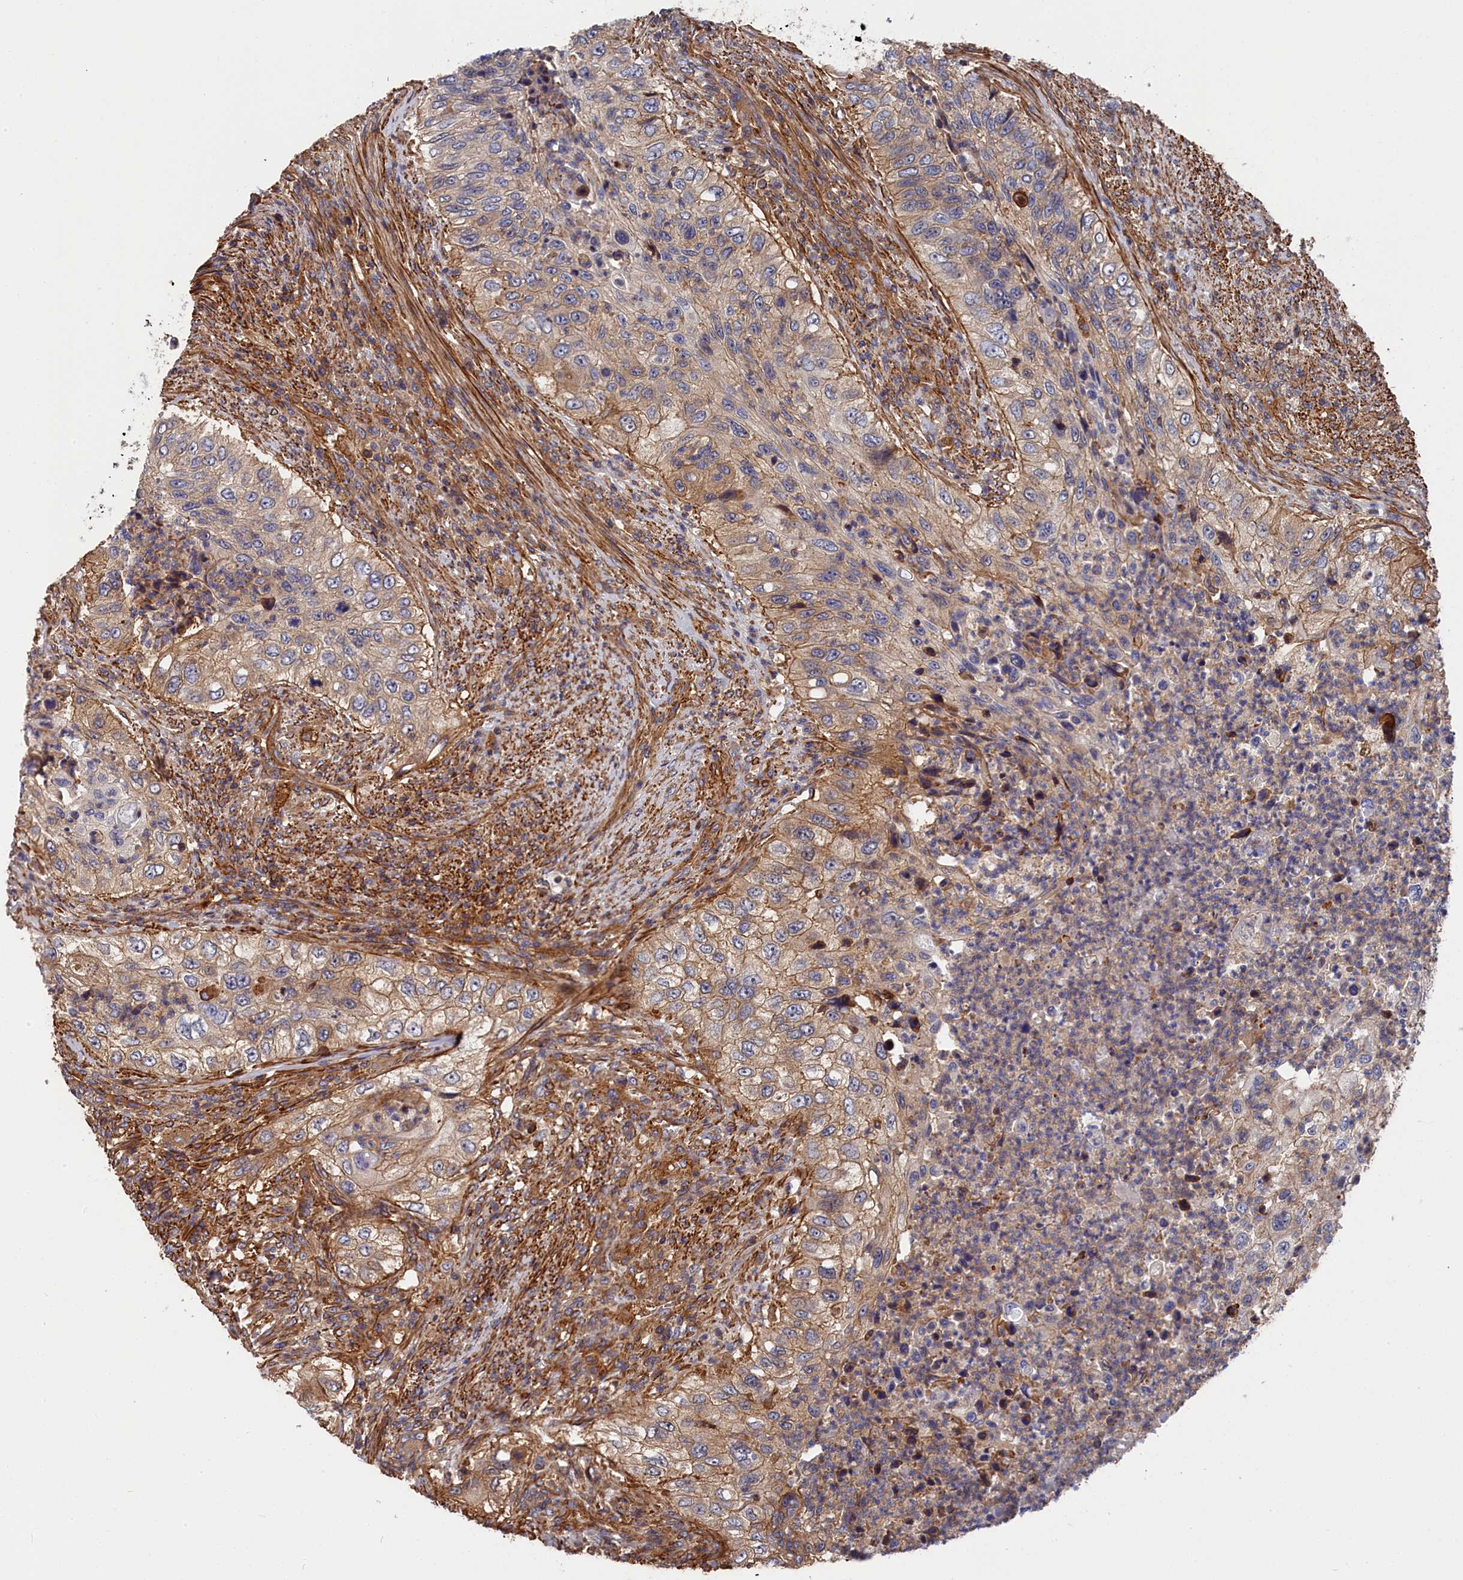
{"staining": {"intensity": "moderate", "quantity": "25%-75%", "location": "cytoplasmic/membranous"}, "tissue": "urothelial cancer", "cell_type": "Tumor cells", "image_type": "cancer", "snomed": [{"axis": "morphology", "description": "Urothelial carcinoma, High grade"}, {"axis": "topography", "description": "Urinary bladder"}], "caption": "Tumor cells reveal moderate cytoplasmic/membranous expression in about 25%-75% of cells in urothelial cancer.", "gene": "LDHD", "patient": {"sex": "female", "age": 60}}